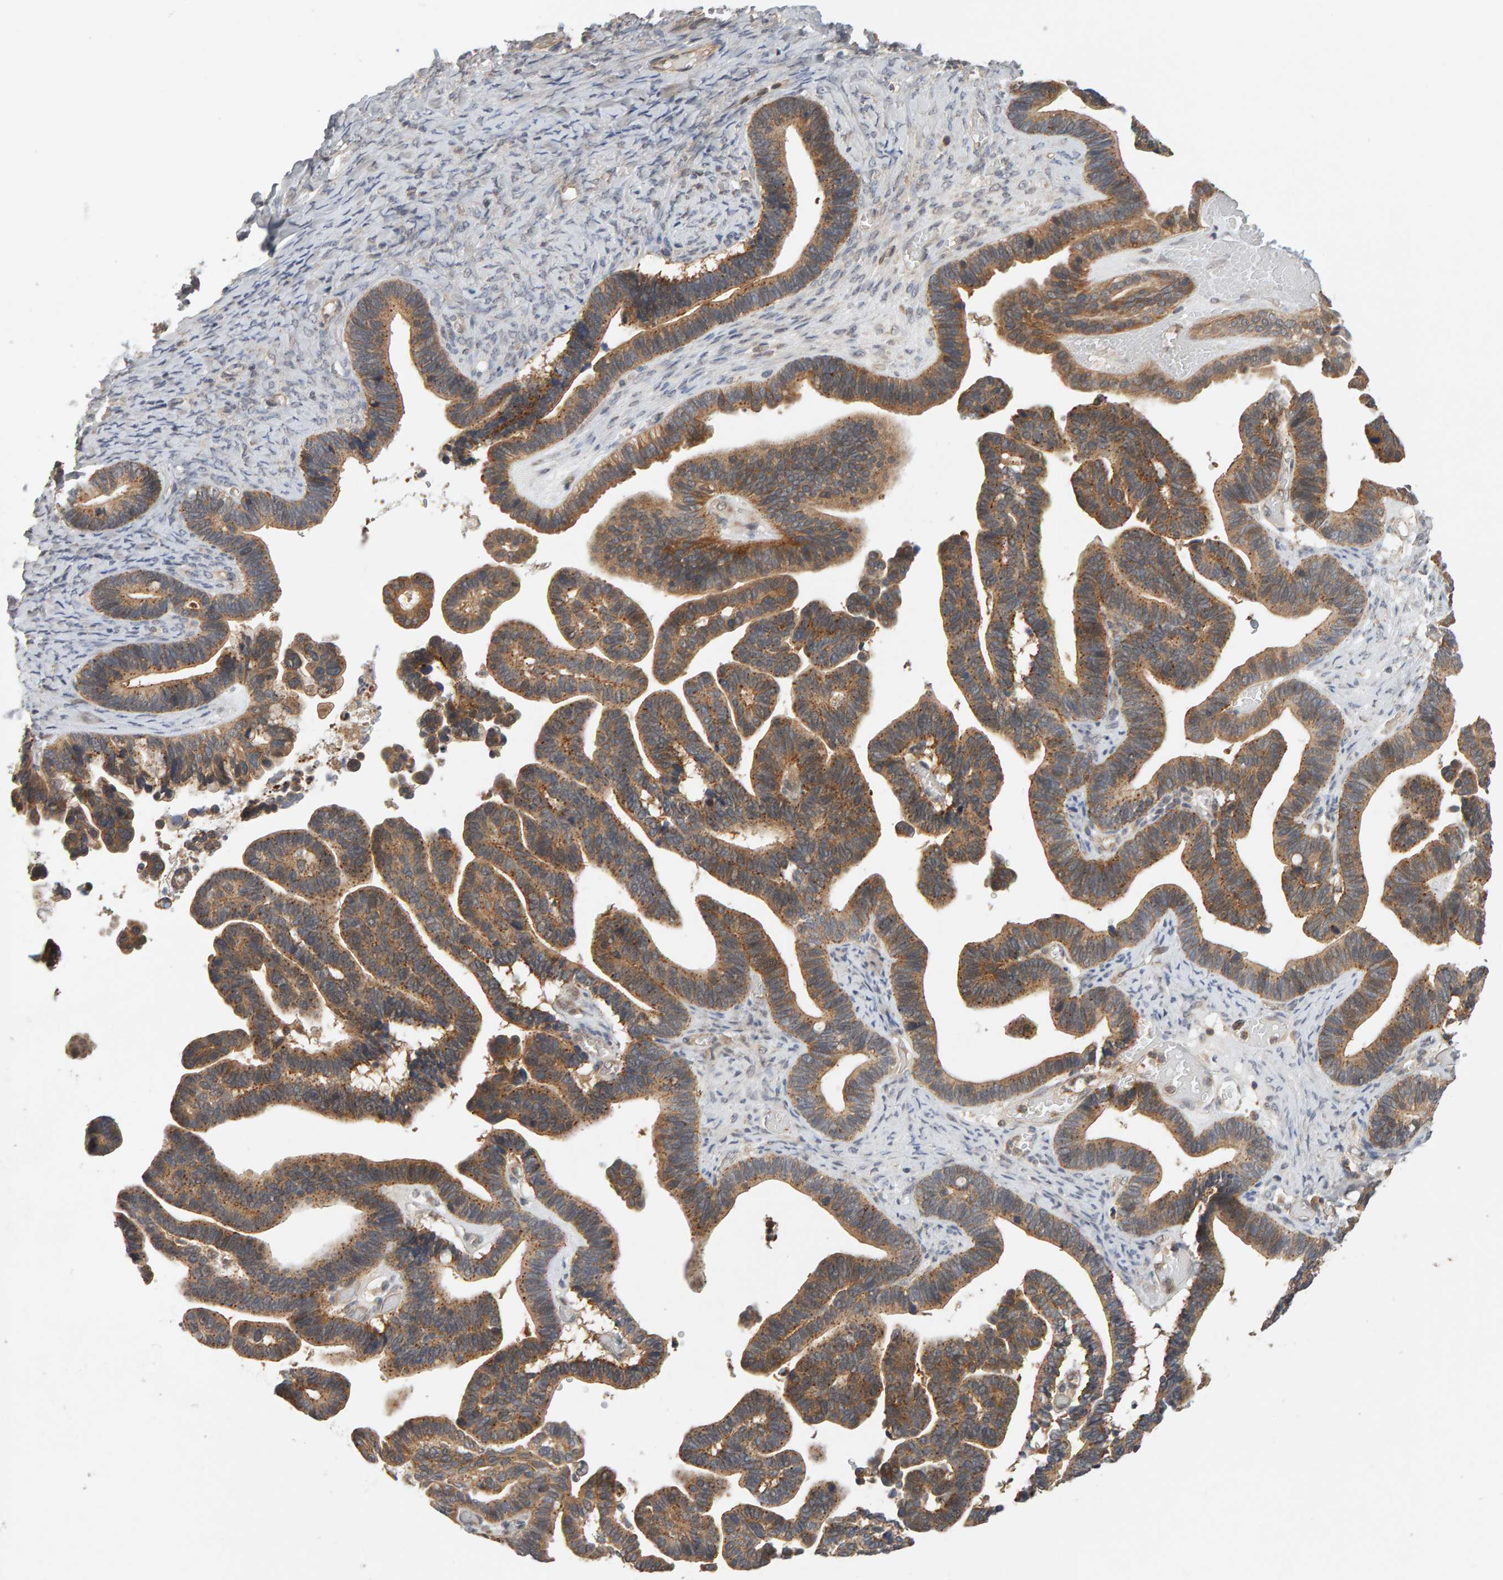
{"staining": {"intensity": "moderate", "quantity": ">75%", "location": "cytoplasmic/membranous"}, "tissue": "ovarian cancer", "cell_type": "Tumor cells", "image_type": "cancer", "snomed": [{"axis": "morphology", "description": "Cystadenocarcinoma, serous, NOS"}, {"axis": "topography", "description": "Ovary"}], "caption": "Ovarian cancer stained with DAB (3,3'-diaminobenzidine) IHC reveals medium levels of moderate cytoplasmic/membranous expression in about >75% of tumor cells.", "gene": "DNAJC7", "patient": {"sex": "female", "age": 56}}